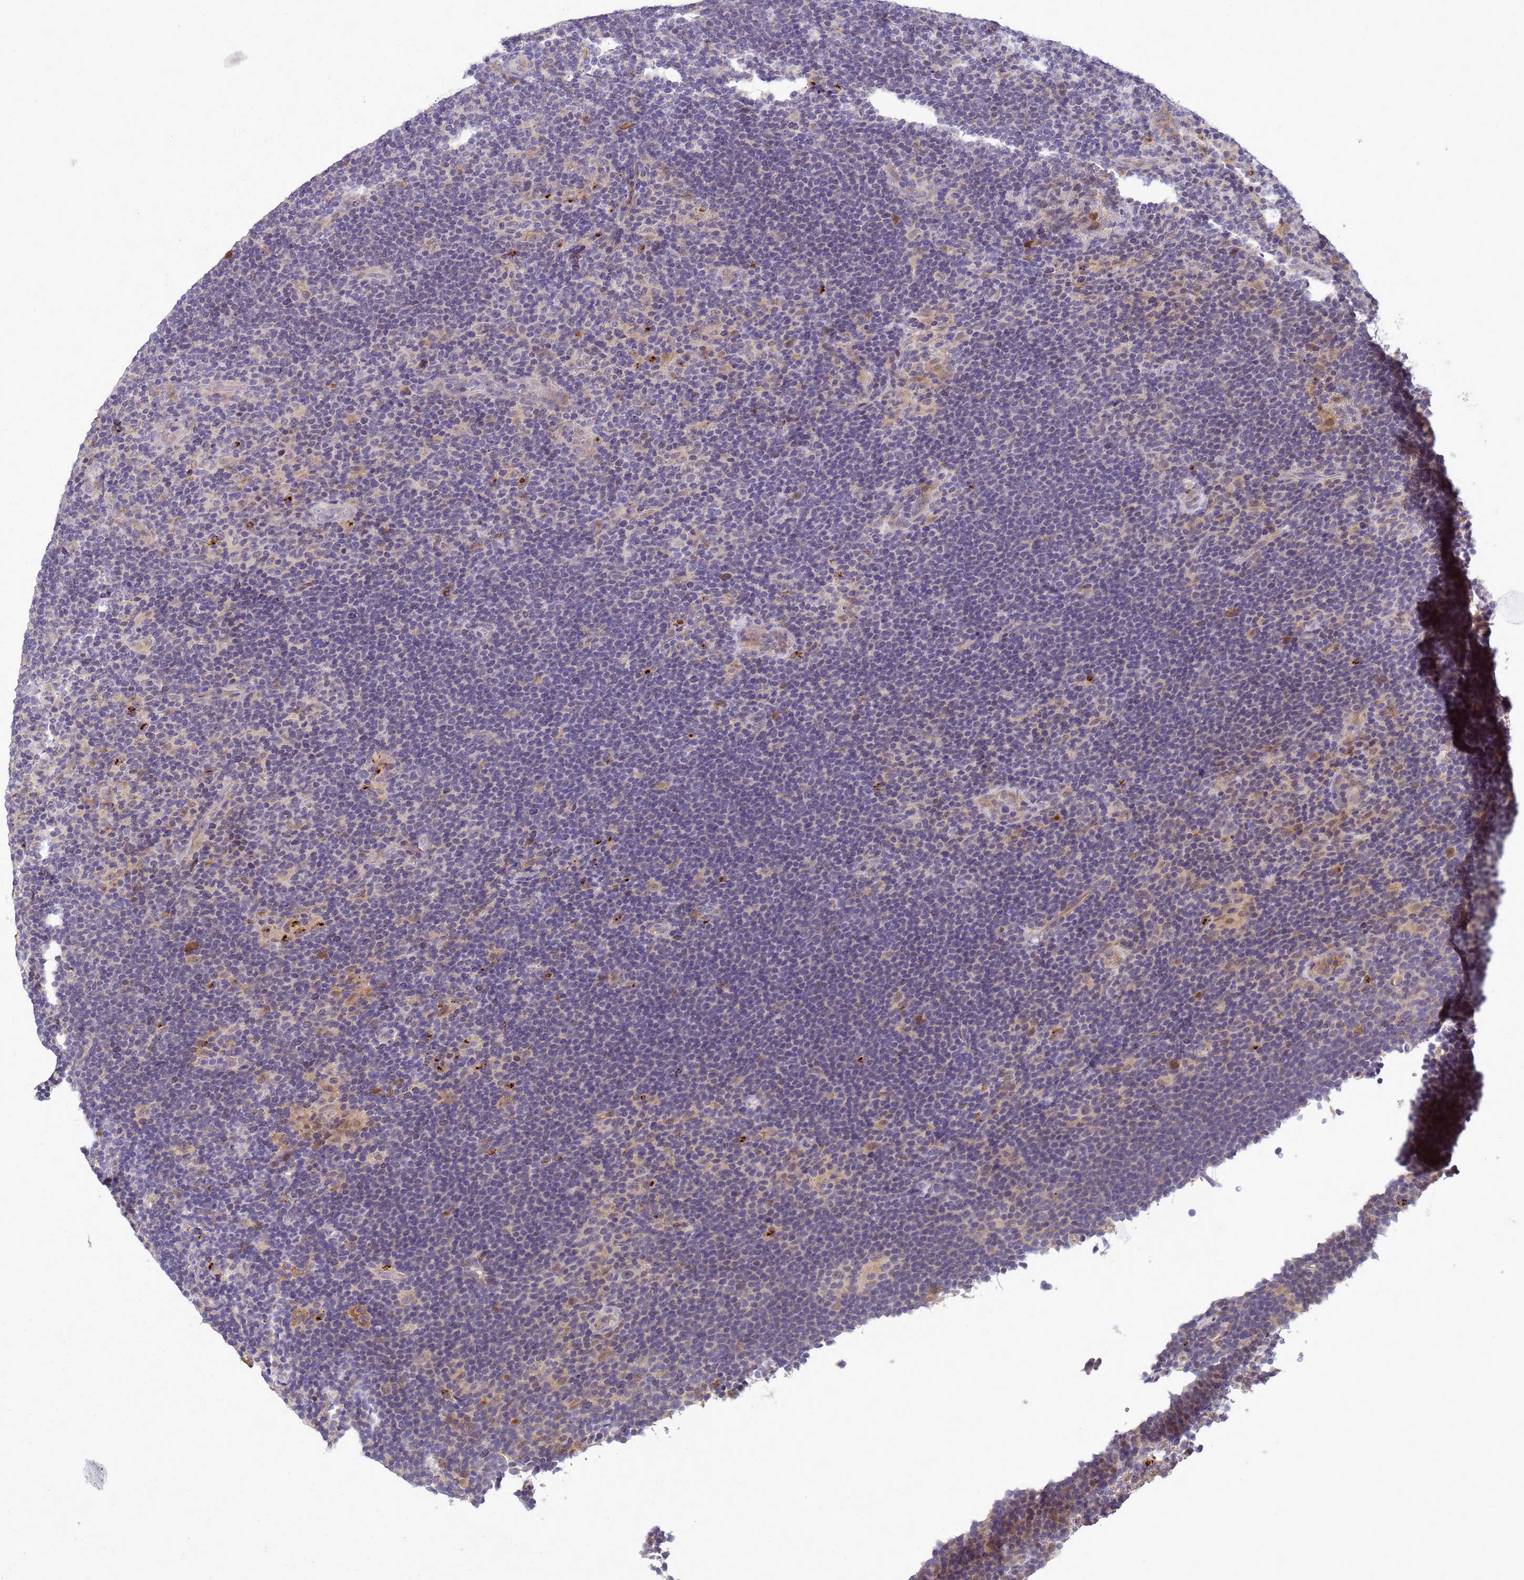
{"staining": {"intensity": "weak", "quantity": "25%-75%", "location": "cytoplasmic/membranous,nuclear"}, "tissue": "lymphoma", "cell_type": "Tumor cells", "image_type": "cancer", "snomed": [{"axis": "morphology", "description": "Hodgkin's disease, NOS"}, {"axis": "topography", "description": "Lymph node"}], "caption": "This is an image of IHC staining of lymphoma, which shows weak positivity in the cytoplasmic/membranous and nuclear of tumor cells.", "gene": "TMEM74B", "patient": {"sex": "female", "age": 57}}